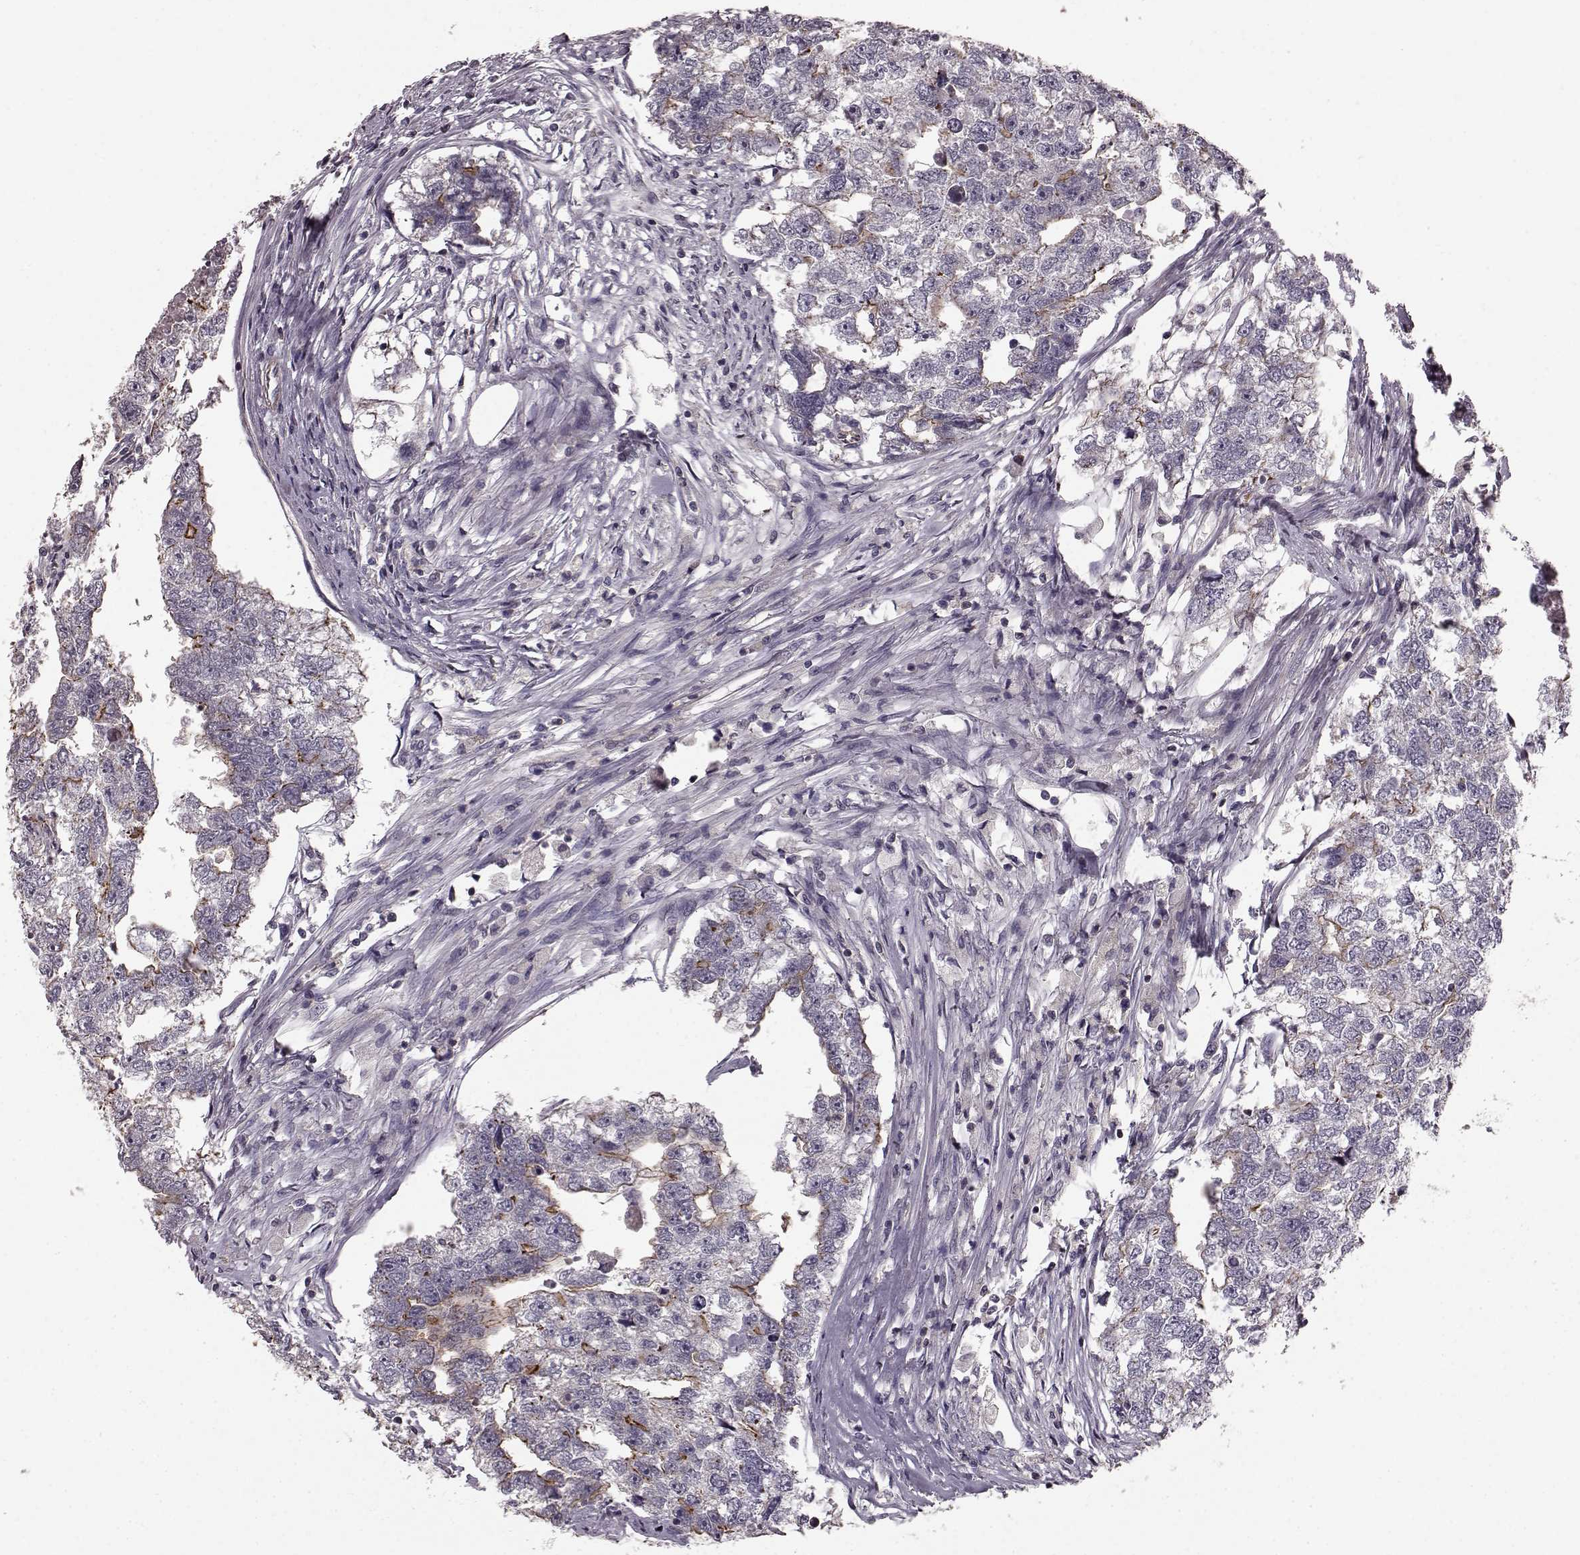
{"staining": {"intensity": "moderate", "quantity": "<25%", "location": "cytoplasmic/membranous"}, "tissue": "testis cancer", "cell_type": "Tumor cells", "image_type": "cancer", "snomed": [{"axis": "morphology", "description": "Carcinoma, Embryonal, NOS"}, {"axis": "morphology", "description": "Teratoma, malignant, NOS"}, {"axis": "topography", "description": "Testis"}], "caption": "Immunohistochemistry photomicrograph of neoplastic tissue: human testis cancer (embryonal carcinoma) stained using immunohistochemistry (IHC) demonstrates low levels of moderate protein expression localized specifically in the cytoplasmic/membranous of tumor cells, appearing as a cytoplasmic/membranous brown color.", "gene": "SLC22A18", "patient": {"sex": "male", "age": 44}}